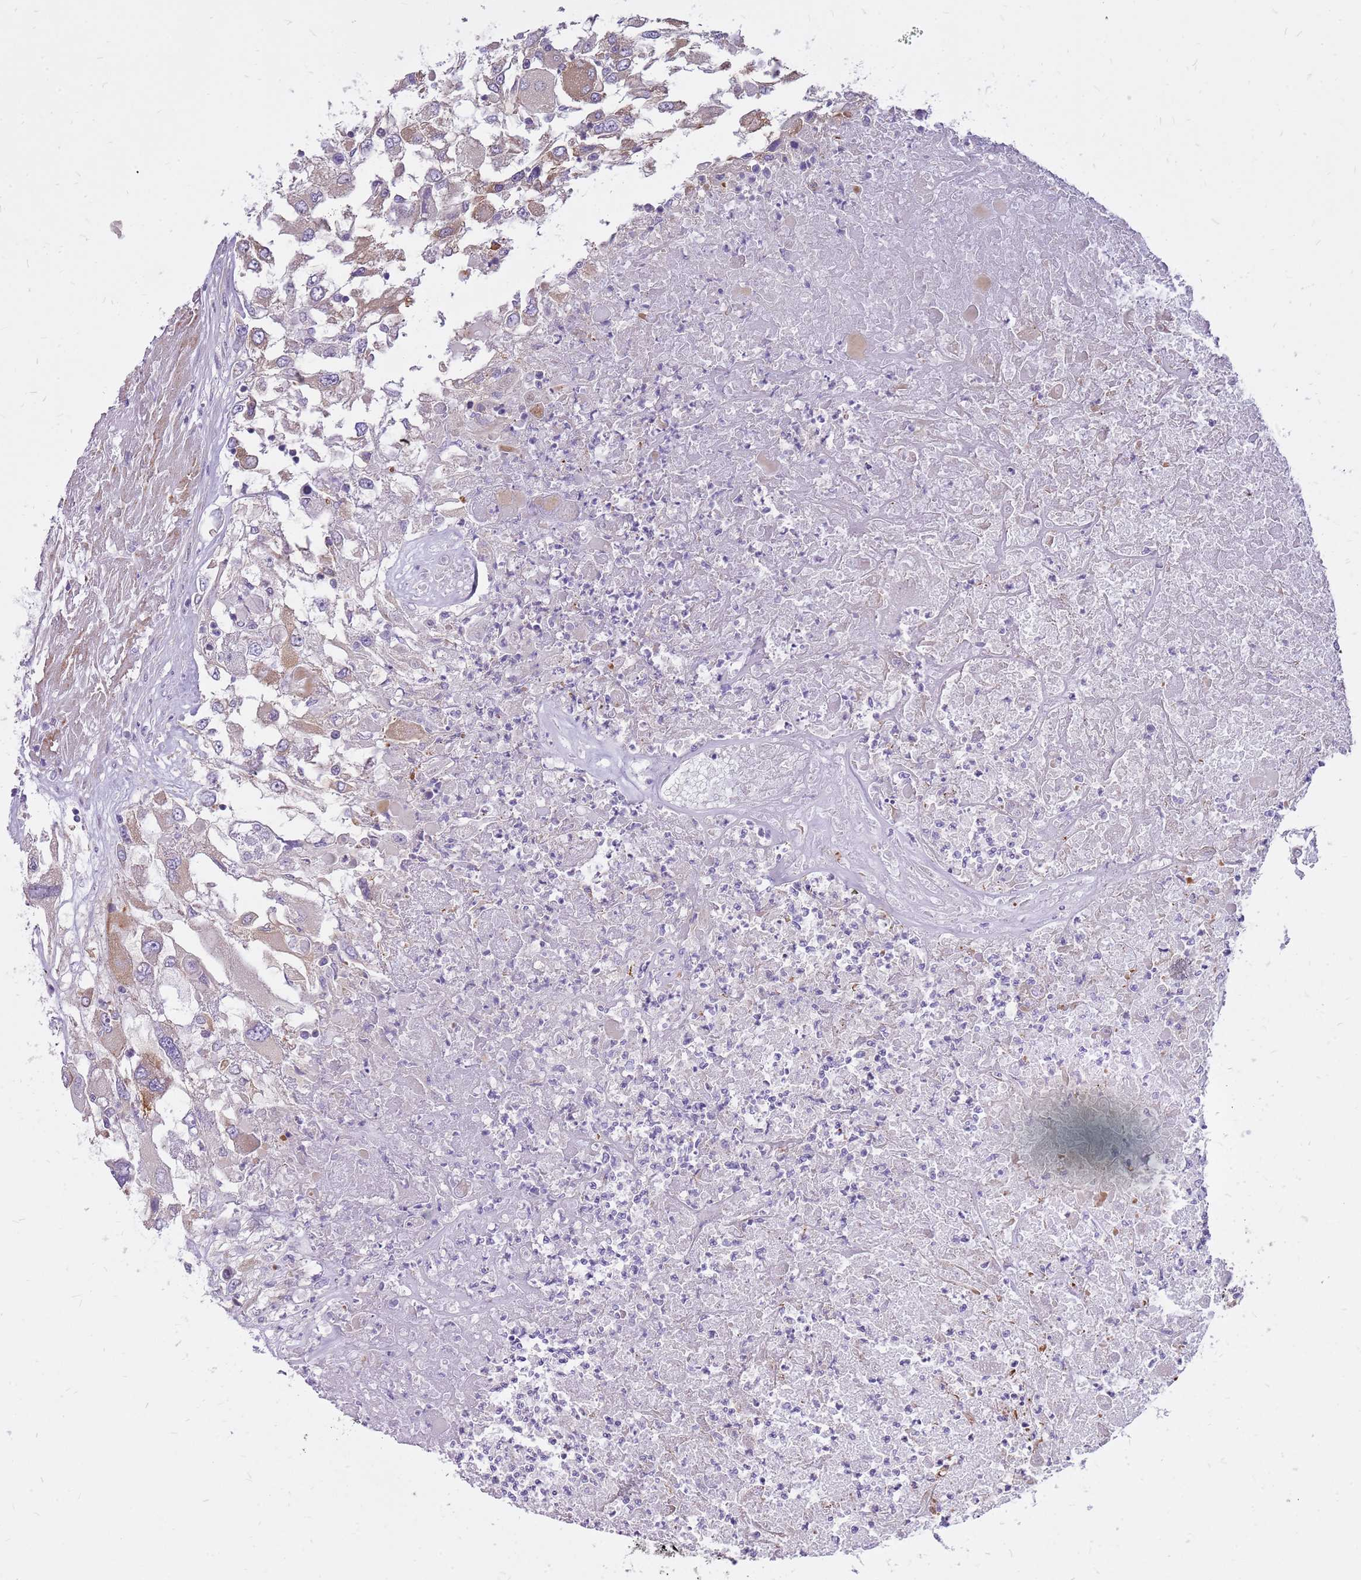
{"staining": {"intensity": "weak", "quantity": "<25%", "location": "cytoplasmic/membranous"}, "tissue": "renal cancer", "cell_type": "Tumor cells", "image_type": "cancer", "snomed": [{"axis": "morphology", "description": "Adenocarcinoma, NOS"}, {"axis": "topography", "description": "Kidney"}], "caption": "Immunohistochemistry histopathology image of neoplastic tissue: adenocarcinoma (renal) stained with DAB (3,3'-diaminobenzidine) demonstrates no significant protein positivity in tumor cells.", "gene": "WASHC4", "patient": {"sex": "female", "age": 52}}